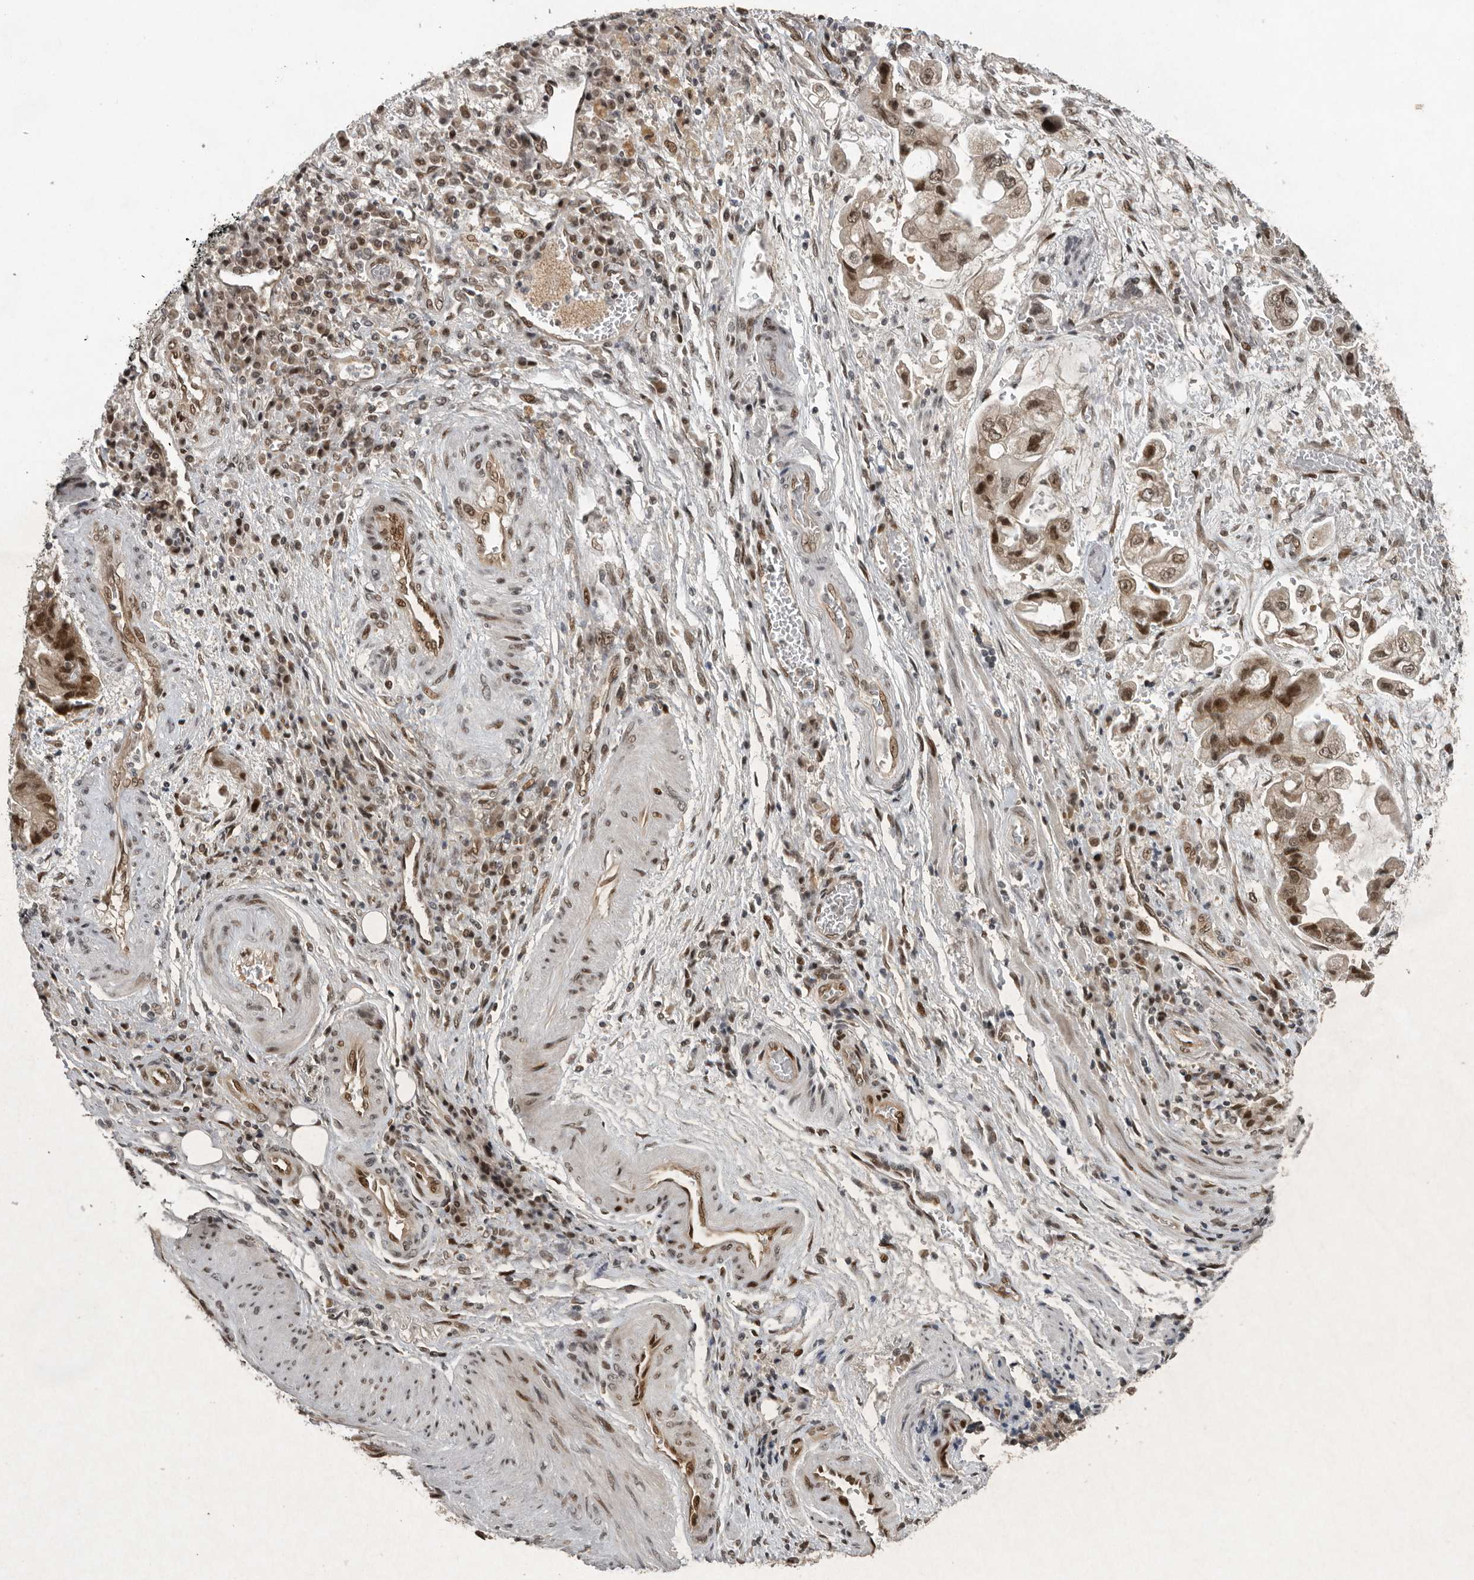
{"staining": {"intensity": "moderate", "quantity": ">75%", "location": "cytoplasmic/membranous,nuclear"}, "tissue": "stomach cancer", "cell_type": "Tumor cells", "image_type": "cancer", "snomed": [{"axis": "morphology", "description": "Adenocarcinoma, NOS"}, {"axis": "topography", "description": "Stomach"}], "caption": "This histopathology image shows immunohistochemistry staining of adenocarcinoma (stomach), with medium moderate cytoplasmic/membranous and nuclear positivity in about >75% of tumor cells.", "gene": "CDC27", "patient": {"sex": "male", "age": 62}}